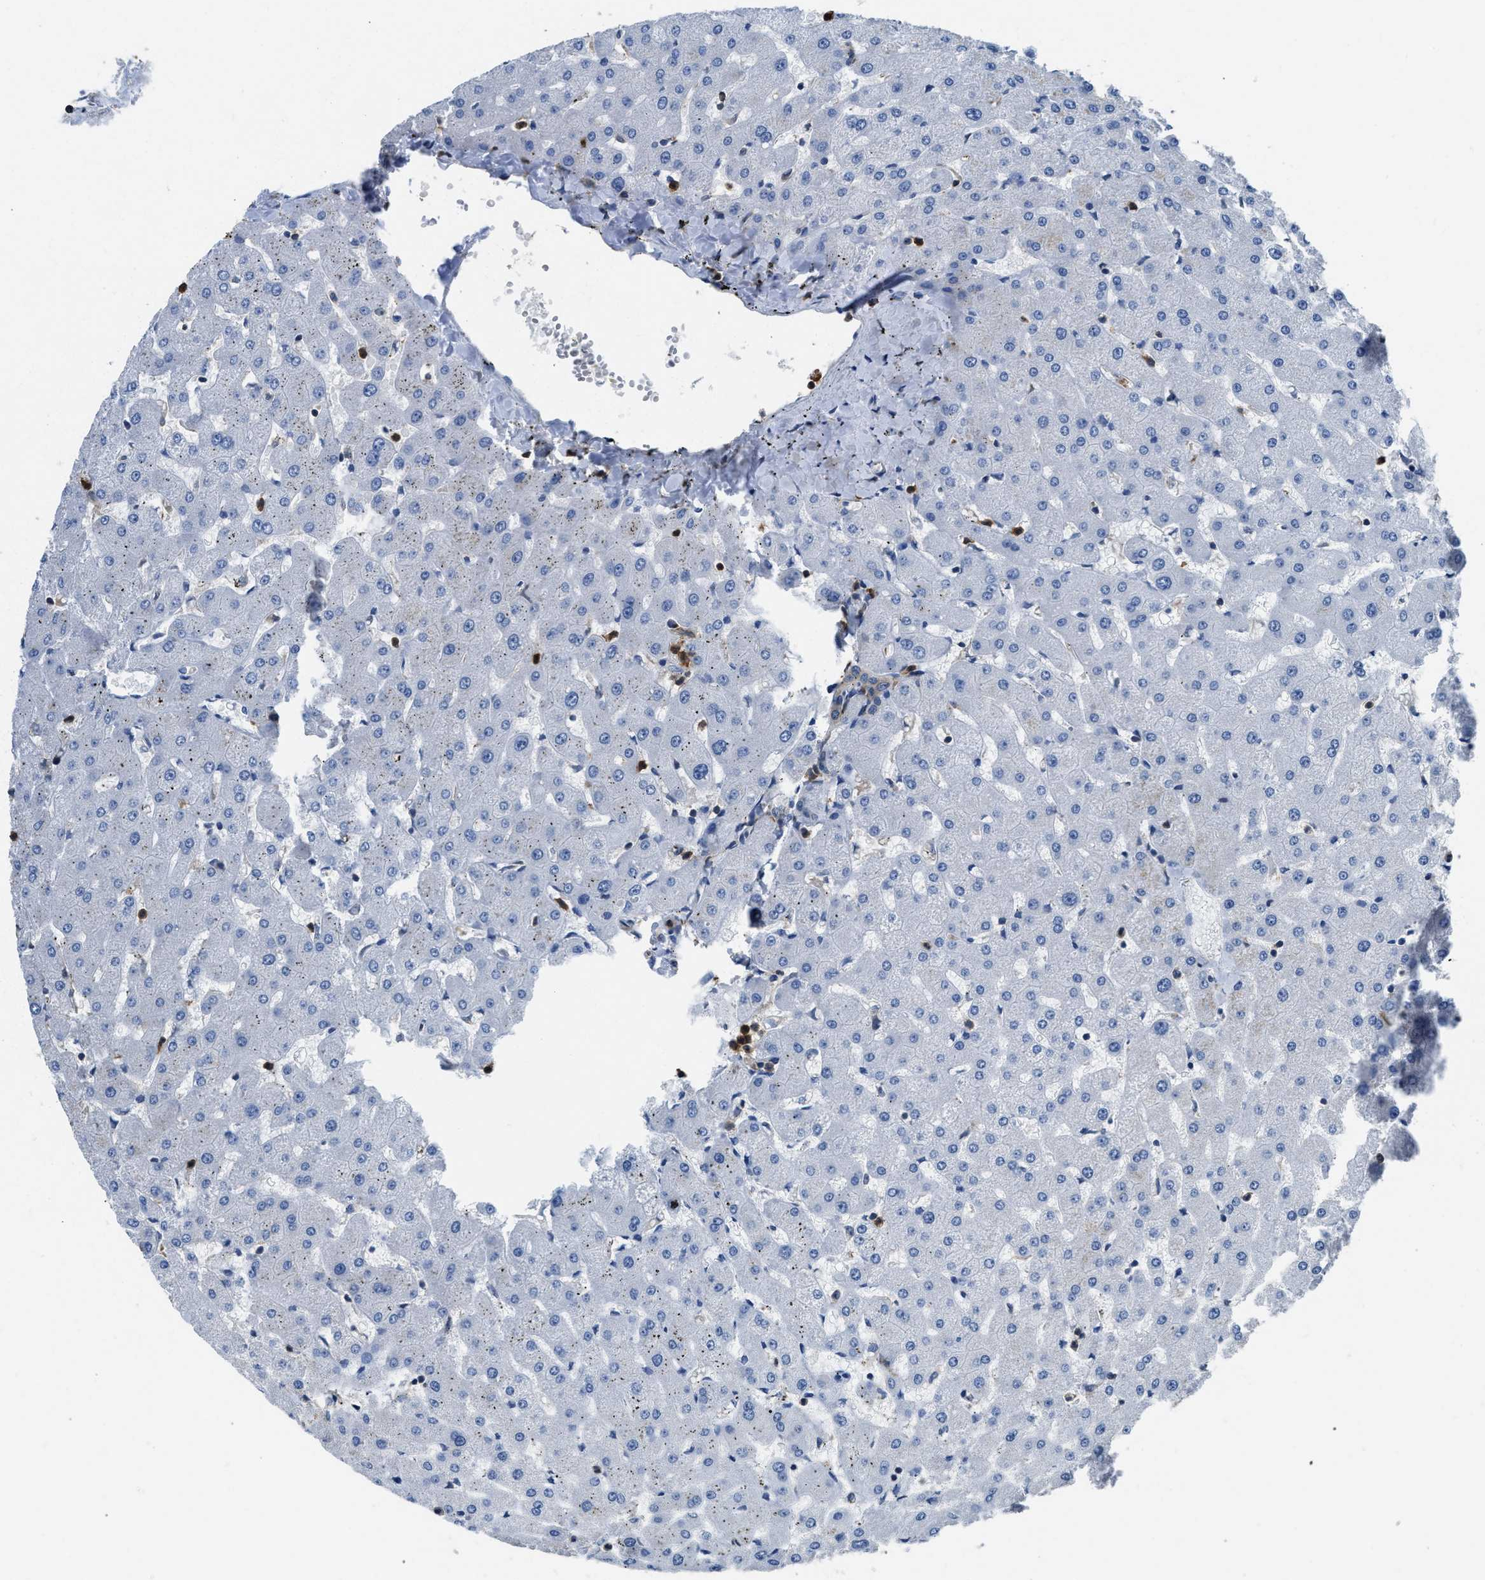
{"staining": {"intensity": "weak", "quantity": ">75%", "location": "cytoplasmic/membranous"}, "tissue": "liver", "cell_type": "Cholangiocytes", "image_type": "normal", "snomed": [{"axis": "morphology", "description": "Normal tissue, NOS"}, {"axis": "topography", "description": "Liver"}], "caption": "High-power microscopy captured an IHC photomicrograph of benign liver, revealing weak cytoplasmic/membranous positivity in about >75% of cholangiocytes.", "gene": "PKM", "patient": {"sex": "female", "age": 63}}